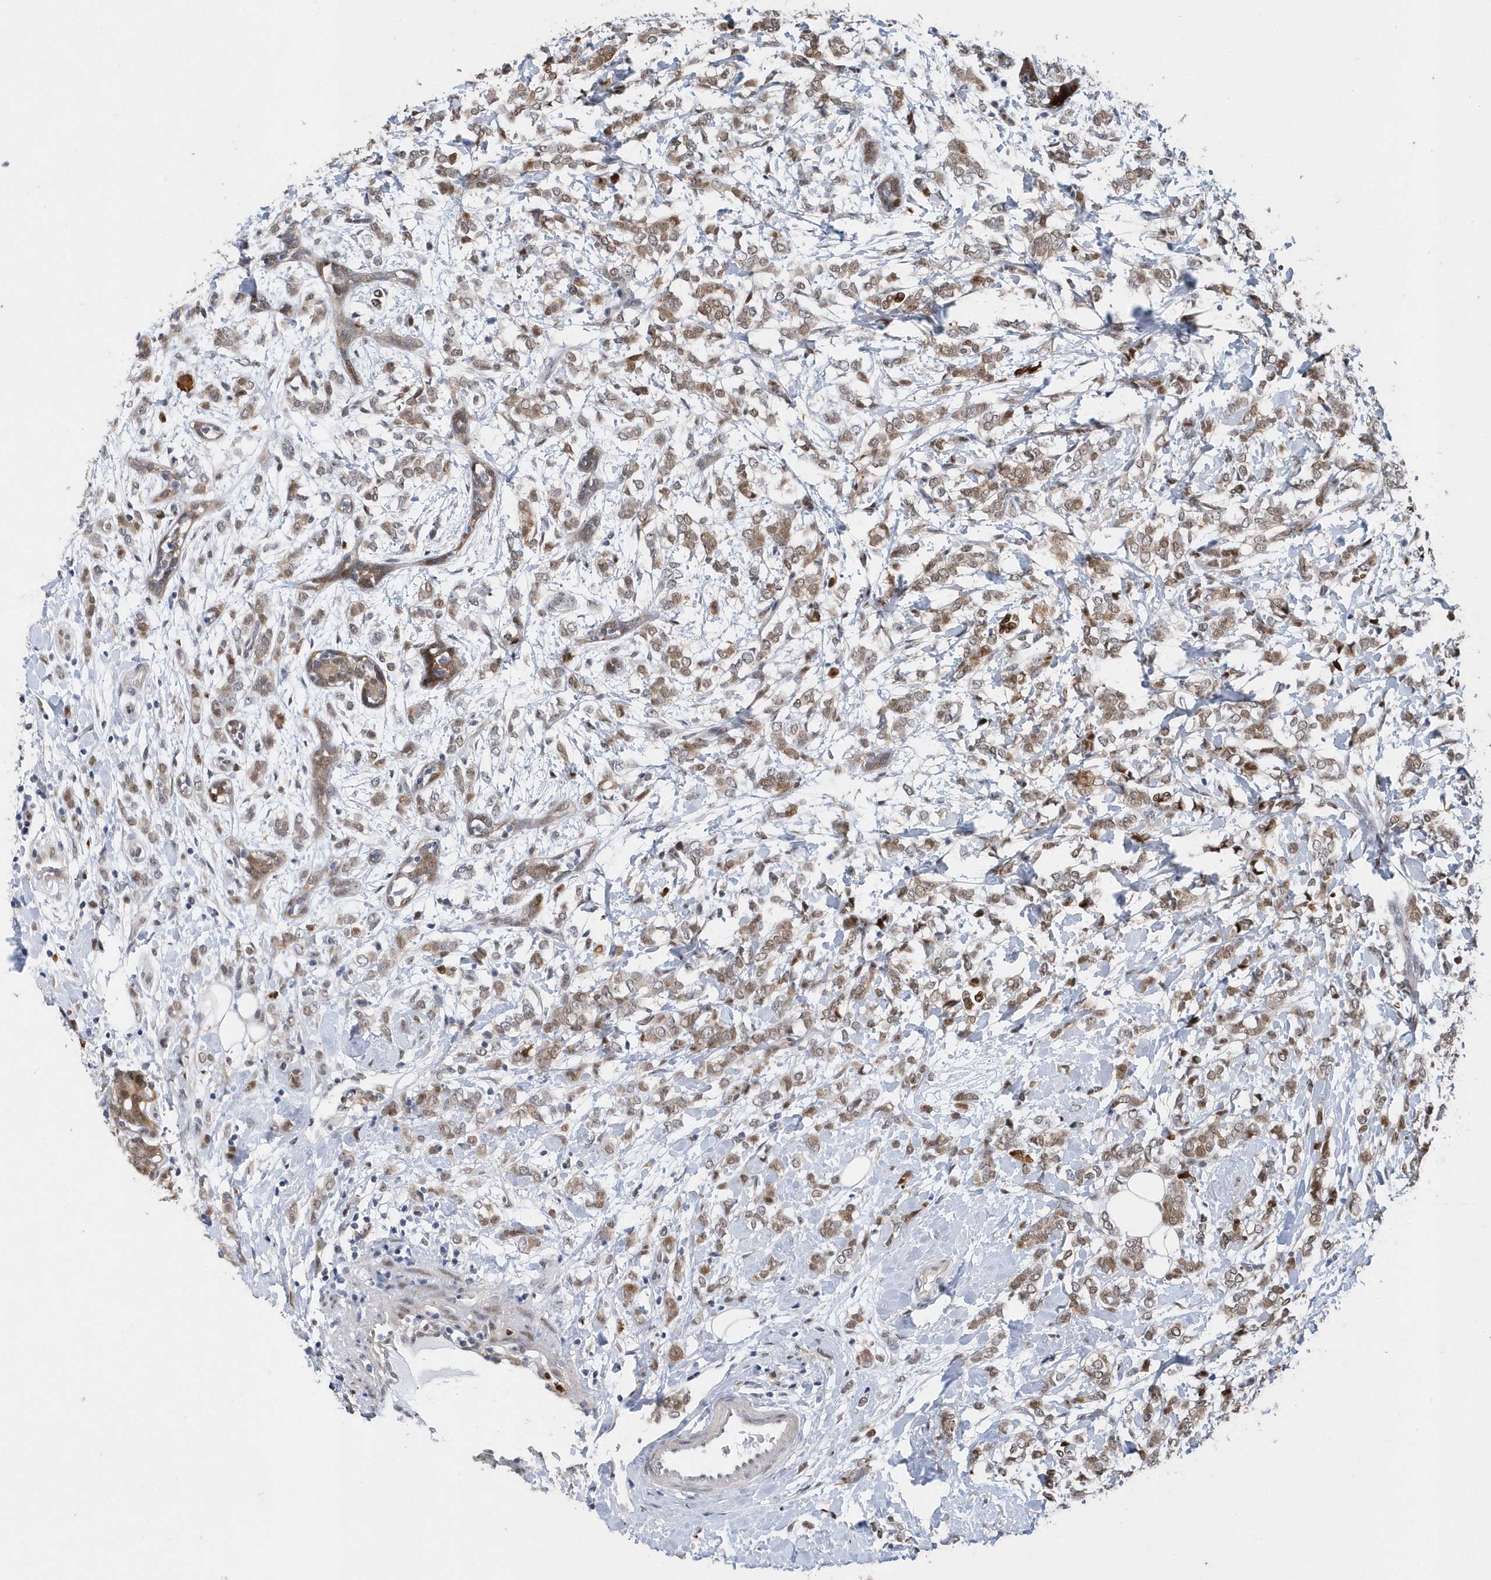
{"staining": {"intensity": "moderate", "quantity": ">75%", "location": "cytoplasmic/membranous"}, "tissue": "breast cancer", "cell_type": "Tumor cells", "image_type": "cancer", "snomed": [{"axis": "morphology", "description": "Normal tissue, NOS"}, {"axis": "morphology", "description": "Lobular carcinoma"}, {"axis": "topography", "description": "Breast"}], "caption": "Moderate cytoplasmic/membranous staining for a protein is identified in about >75% of tumor cells of lobular carcinoma (breast) using immunohistochemistry.", "gene": "RPP30", "patient": {"sex": "female", "age": 47}}